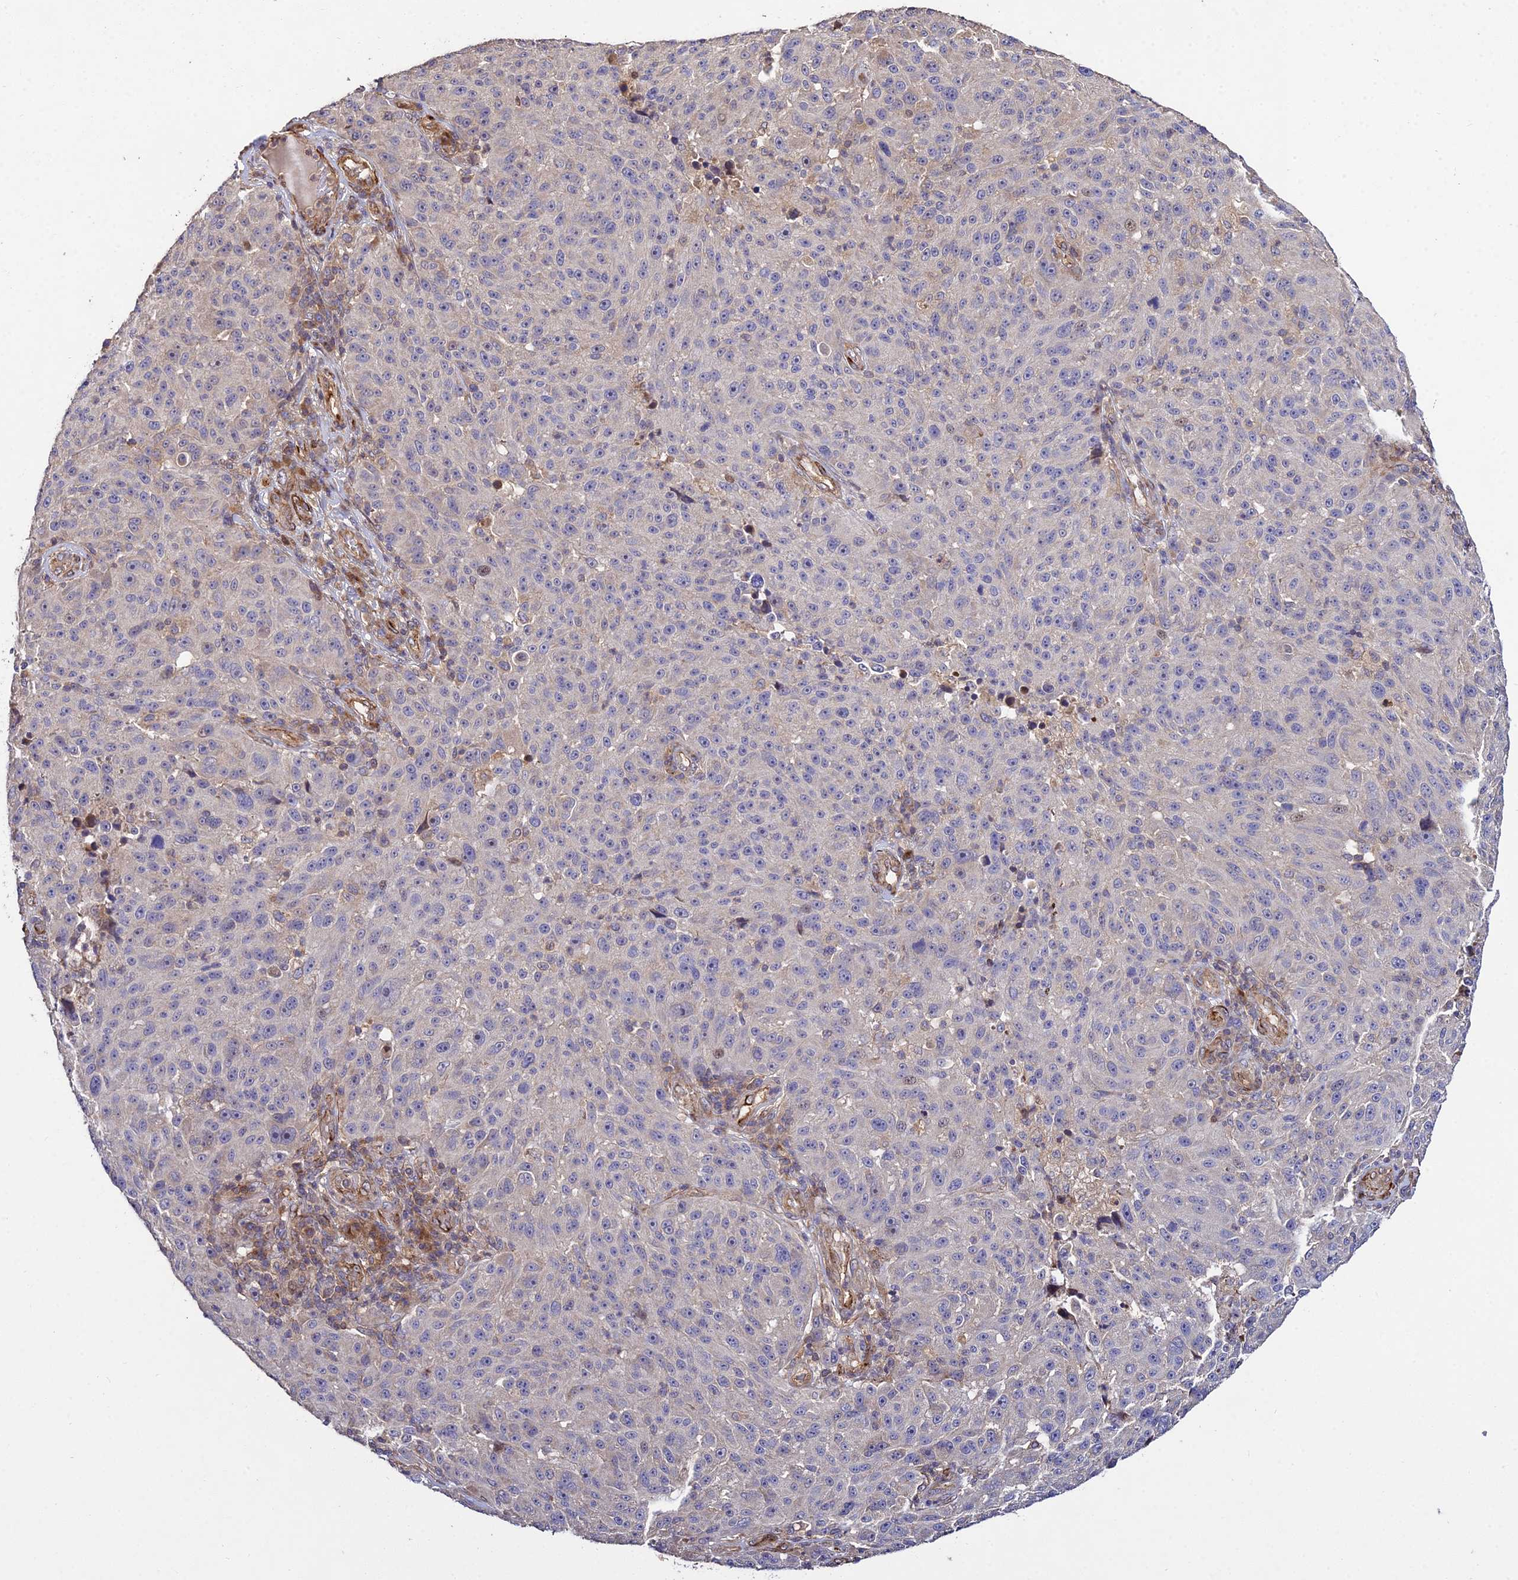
{"staining": {"intensity": "weak", "quantity": "<25%", "location": "cytoplasmic/membranous"}, "tissue": "melanoma", "cell_type": "Tumor cells", "image_type": "cancer", "snomed": [{"axis": "morphology", "description": "Malignant melanoma, NOS"}, {"axis": "topography", "description": "Skin"}], "caption": "This is an immunohistochemistry (IHC) micrograph of human melanoma. There is no staining in tumor cells.", "gene": "GRTP1", "patient": {"sex": "male", "age": 53}}